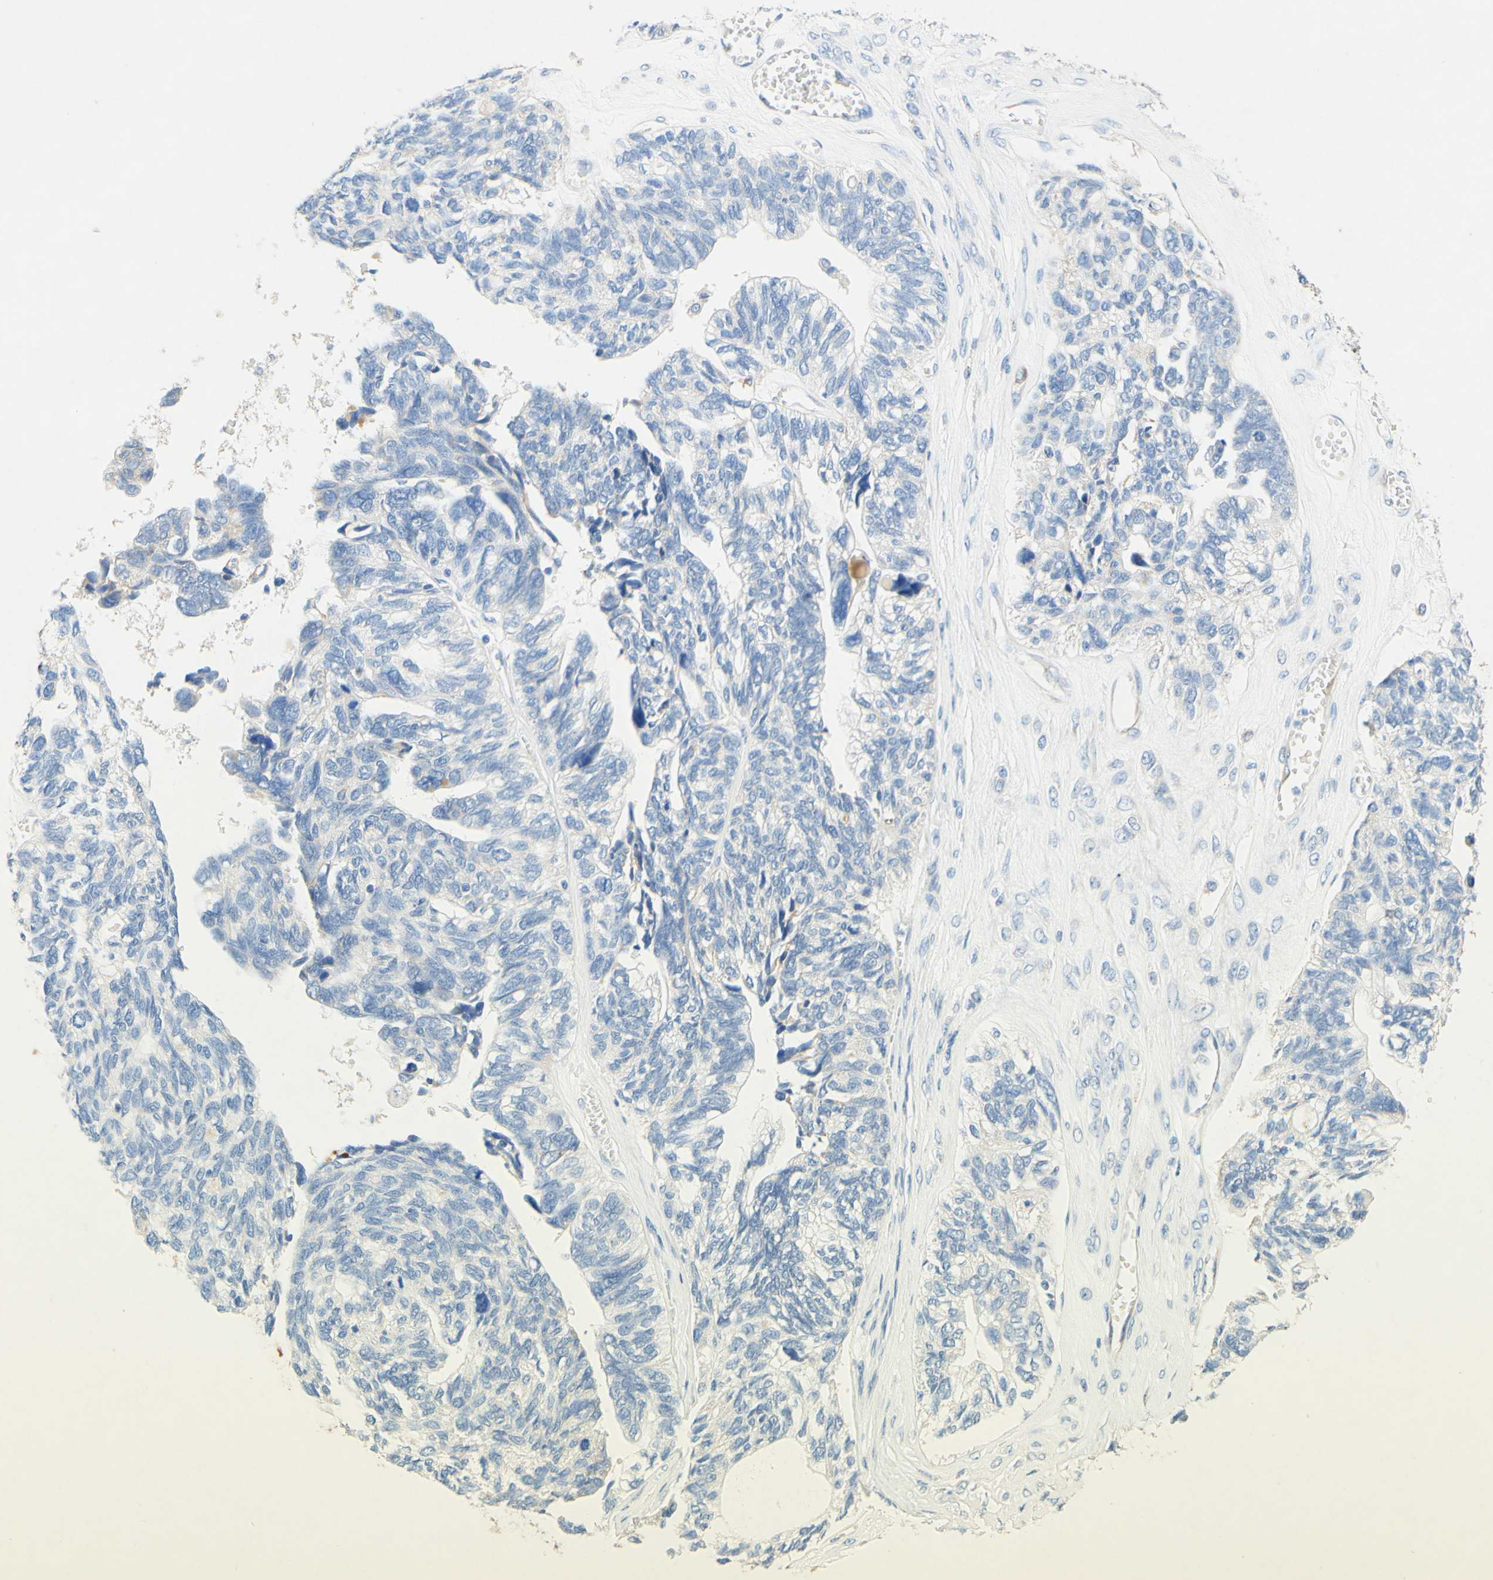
{"staining": {"intensity": "negative", "quantity": "none", "location": "none"}, "tissue": "ovarian cancer", "cell_type": "Tumor cells", "image_type": "cancer", "snomed": [{"axis": "morphology", "description": "Cystadenocarcinoma, serous, NOS"}, {"axis": "topography", "description": "Ovary"}], "caption": "IHC photomicrograph of neoplastic tissue: serous cystadenocarcinoma (ovarian) stained with DAB (3,3'-diaminobenzidine) shows no significant protein staining in tumor cells.", "gene": "SLC46A1", "patient": {"sex": "female", "age": 79}}